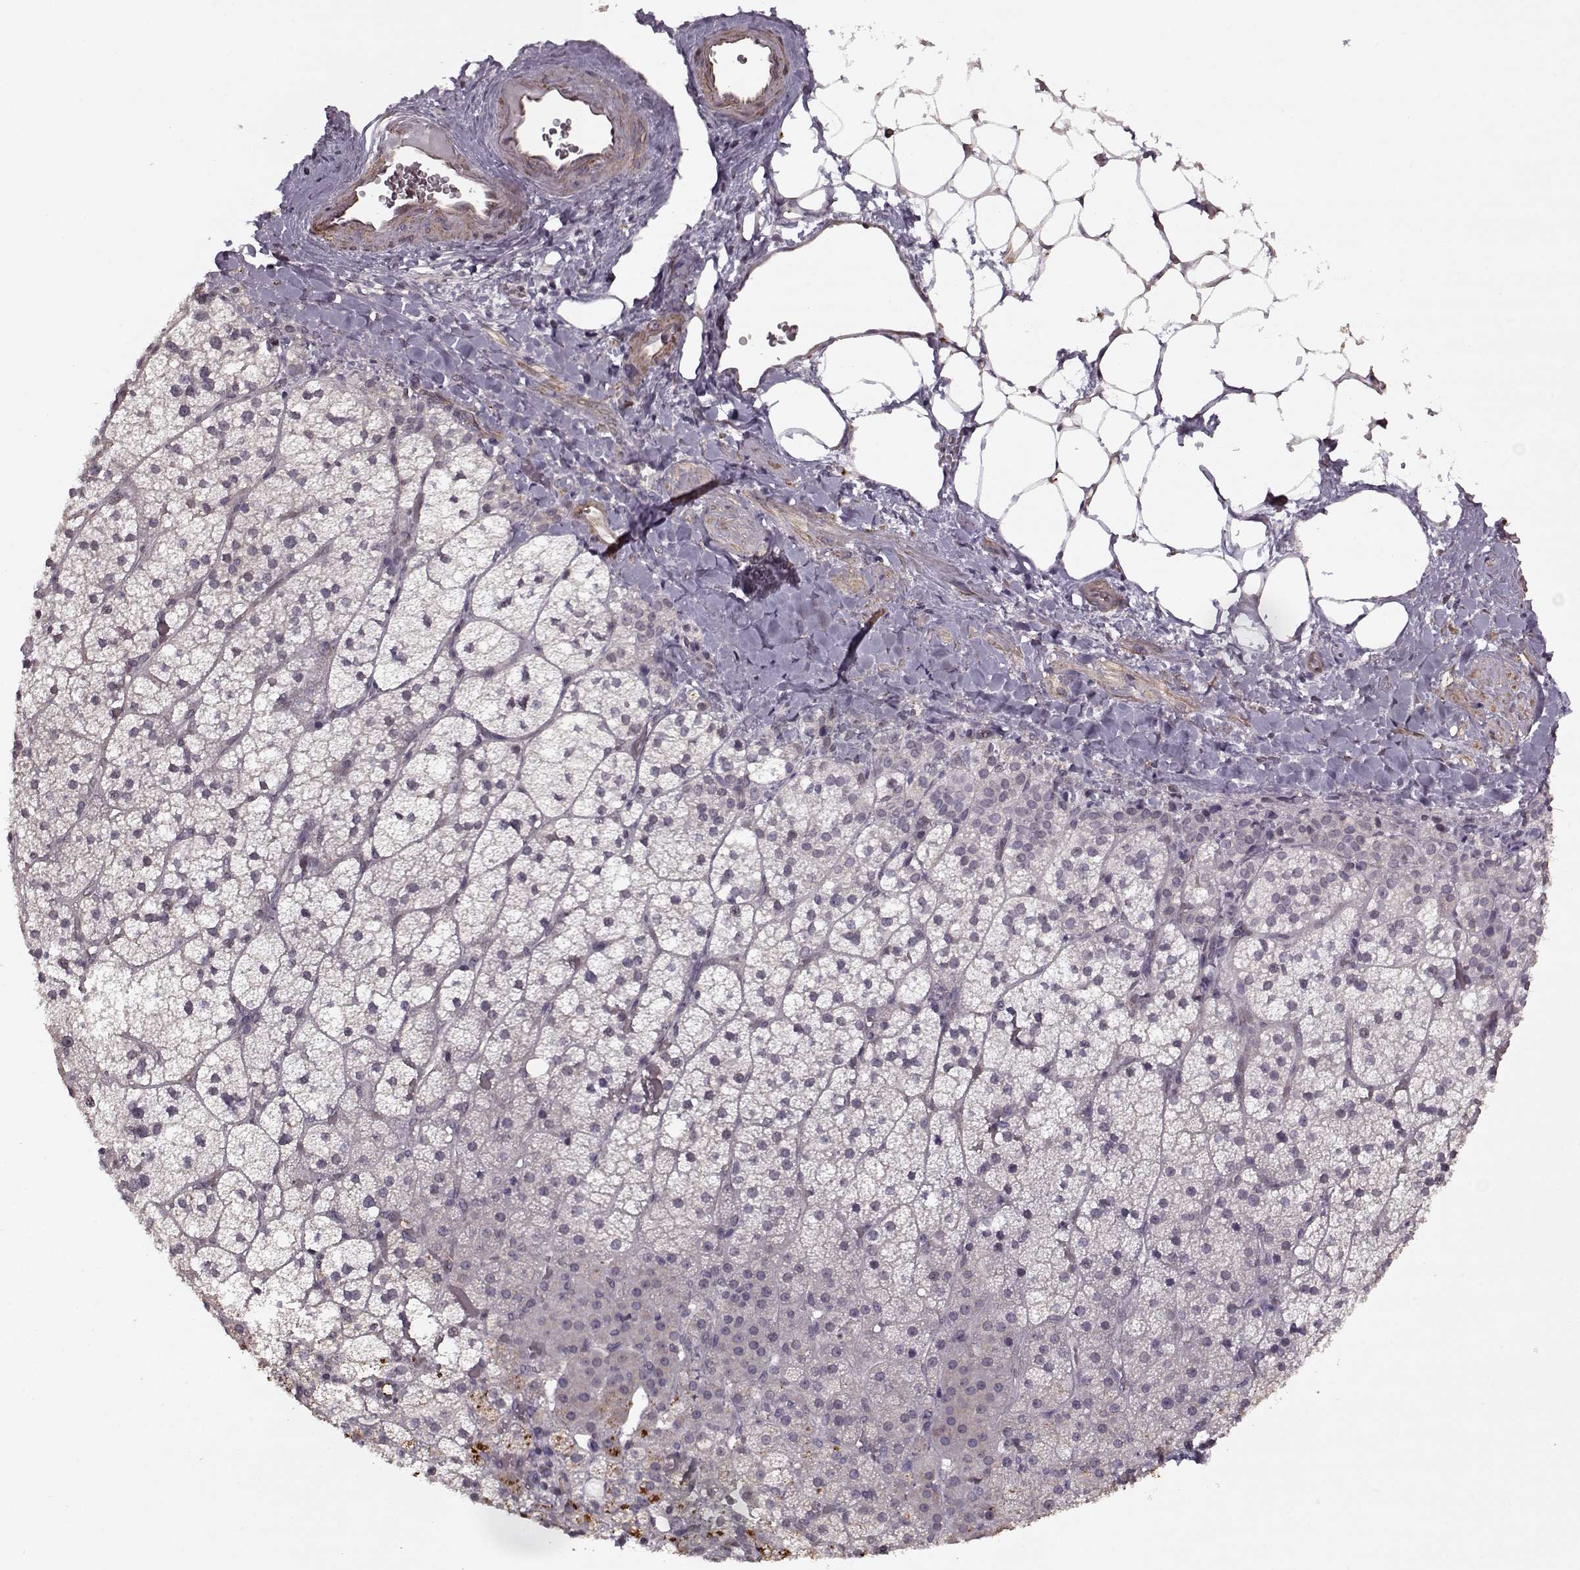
{"staining": {"intensity": "negative", "quantity": "none", "location": "none"}, "tissue": "adrenal gland", "cell_type": "Glandular cells", "image_type": "normal", "snomed": [{"axis": "morphology", "description": "Normal tissue, NOS"}, {"axis": "topography", "description": "Adrenal gland"}], "caption": "DAB immunohistochemical staining of normal adrenal gland demonstrates no significant expression in glandular cells. Nuclei are stained in blue.", "gene": "KRT9", "patient": {"sex": "male", "age": 53}}